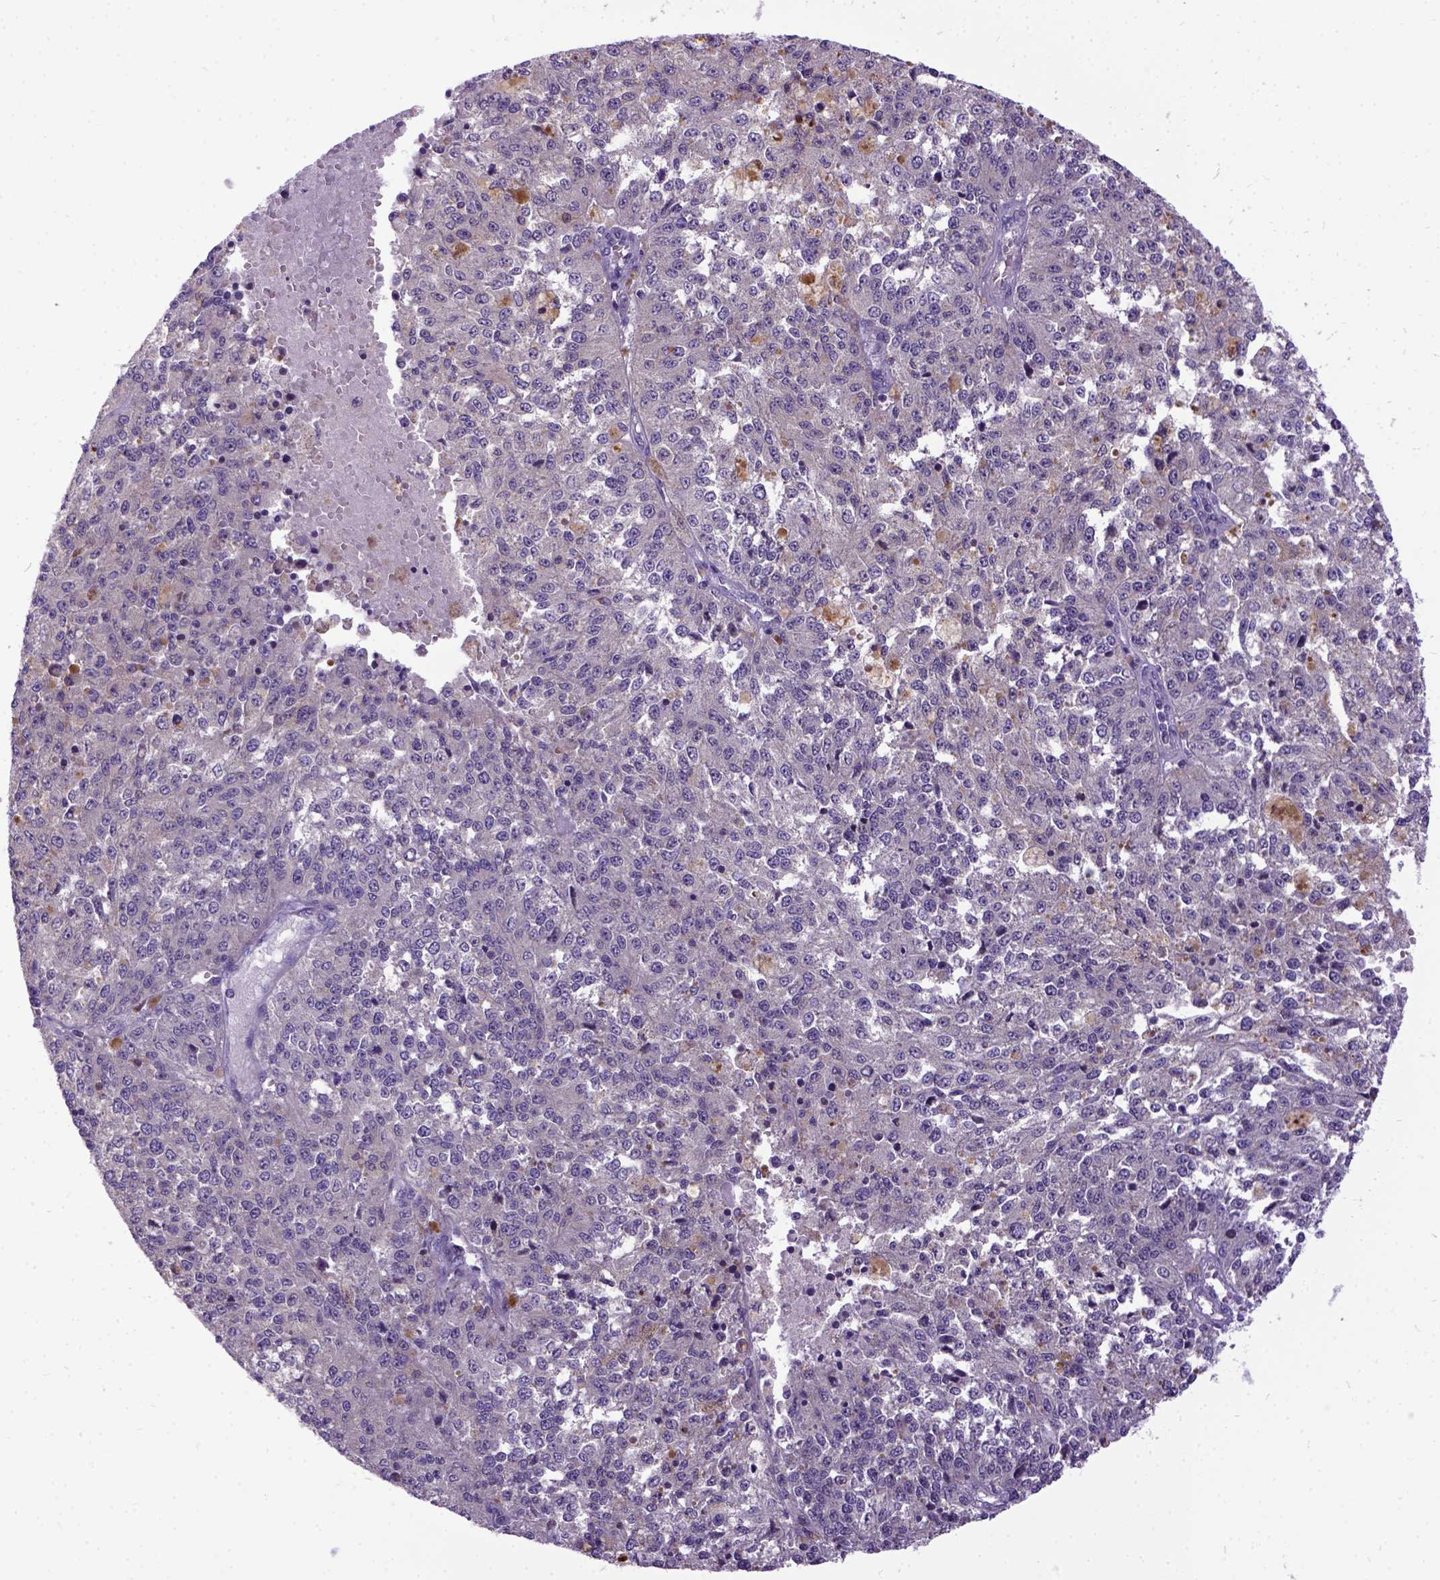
{"staining": {"intensity": "weak", "quantity": "25%-75%", "location": "cytoplasmic/membranous"}, "tissue": "melanoma", "cell_type": "Tumor cells", "image_type": "cancer", "snomed": [{"axis": "morphology", "description": "Malignant melanoma, Metastatic site"}, {"axis": "topography", "description": "Lymph node"}], "caption": "Malignant melanoma (metastatic site) stained for a protein (brown) reveals weak cytoplasmic/membranous positive expression in approximately 25%-75% of tumor cells.", "gene": "NEK5", "patient": {"sex": "female", "age": 64}}